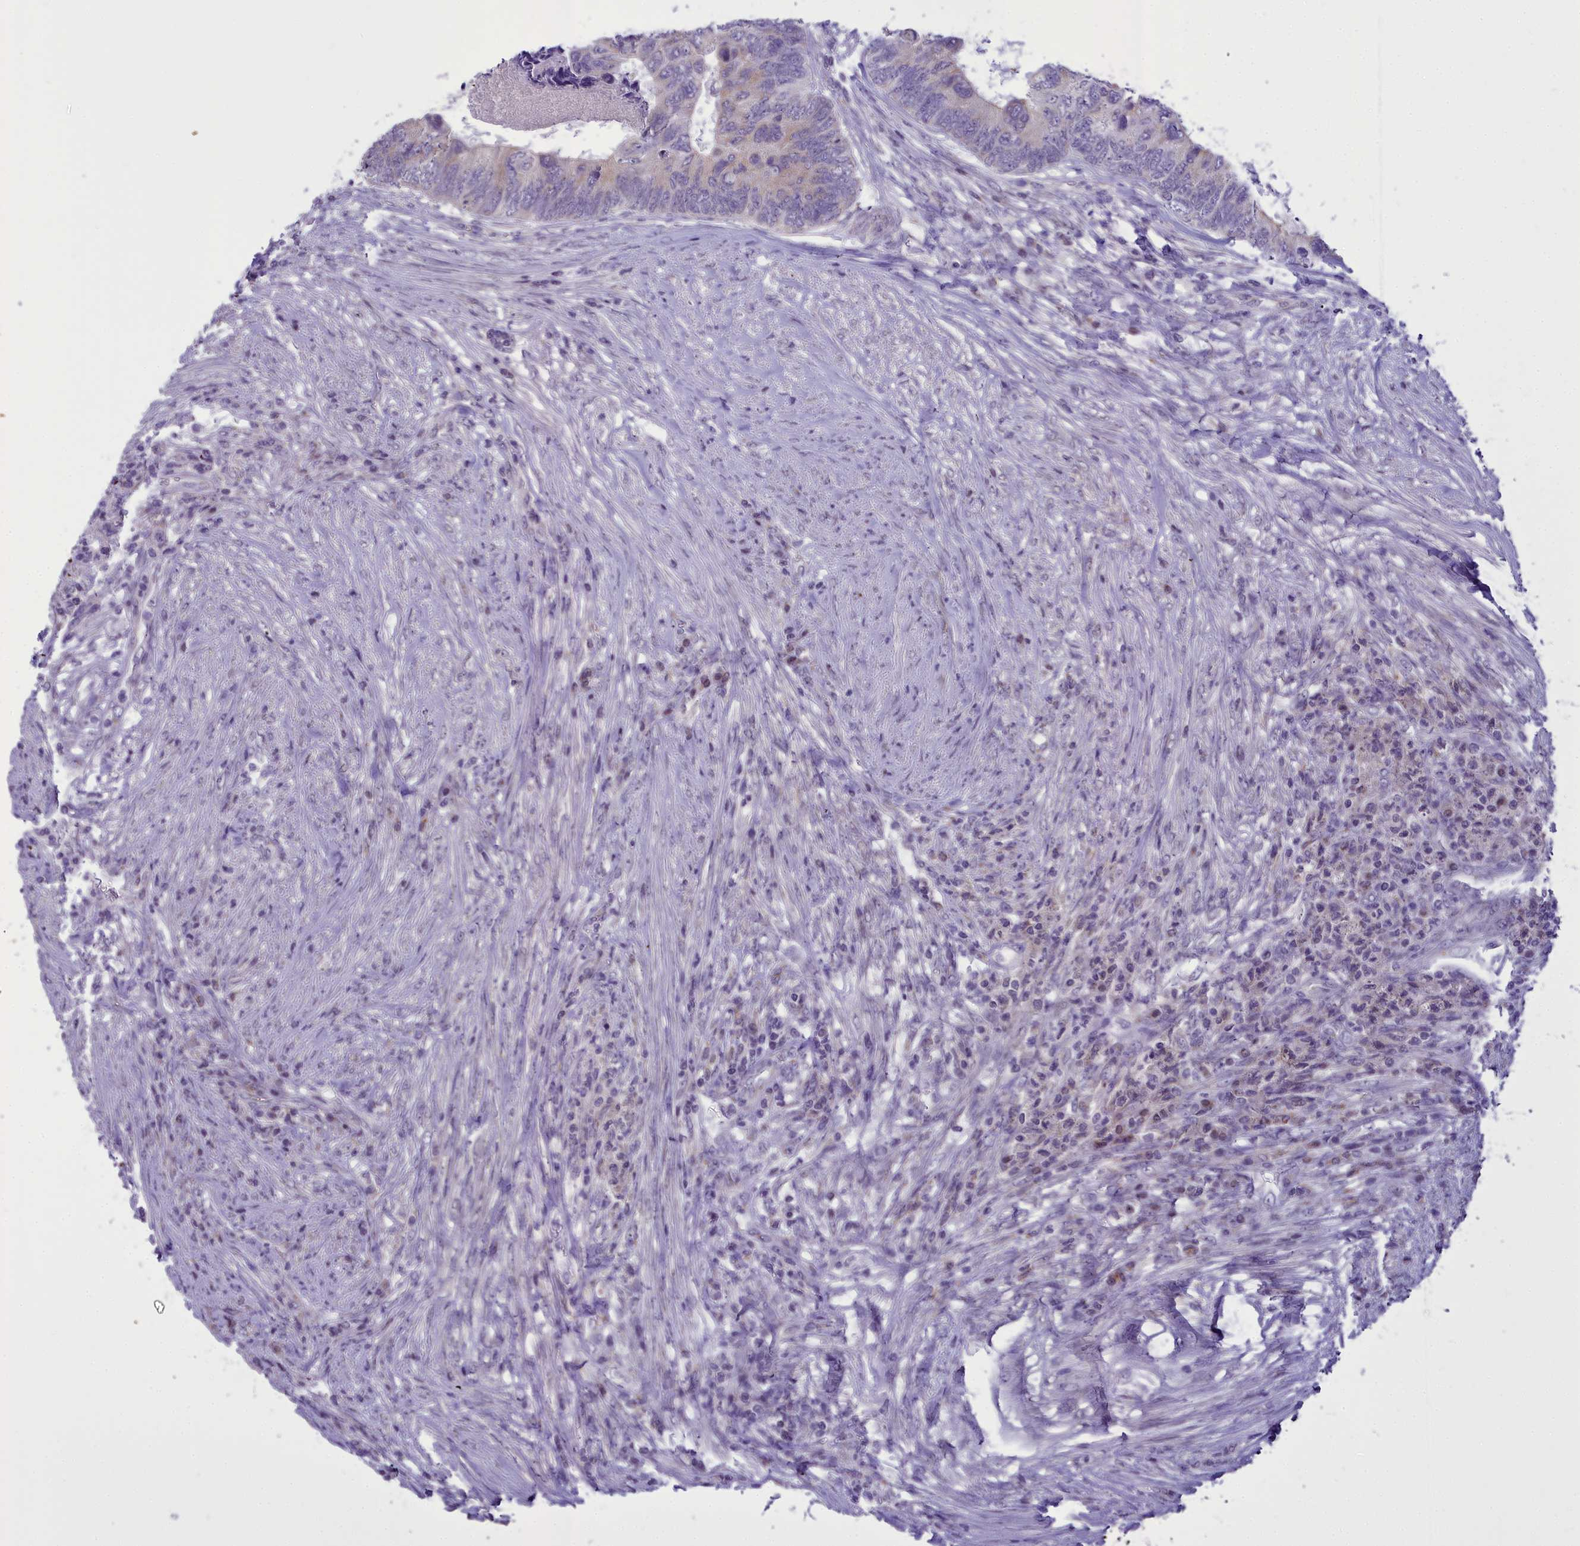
{"staining": {"intensity": "moderate", "quantity": "<25%", "location": "cytoplasmic/membranous"}, "tissue": "colorectal cancer", "cell_type": "Tumor cells", "image_type": "cancer", "snomed": [{"axis": "morphology", "description": "Adenocarcinoma, NOS"}, {"axis": "topography", "description": "Colon"}], "caption": "Human colorectal cancer (adenocarcinoma) stained with a brown dye demonstrates moderate cytoplasmic/membranous positive expression in approximately <25% of tumor cells.", "gene": "B9D2", "patient": {"sex": "female", "age": 67}}